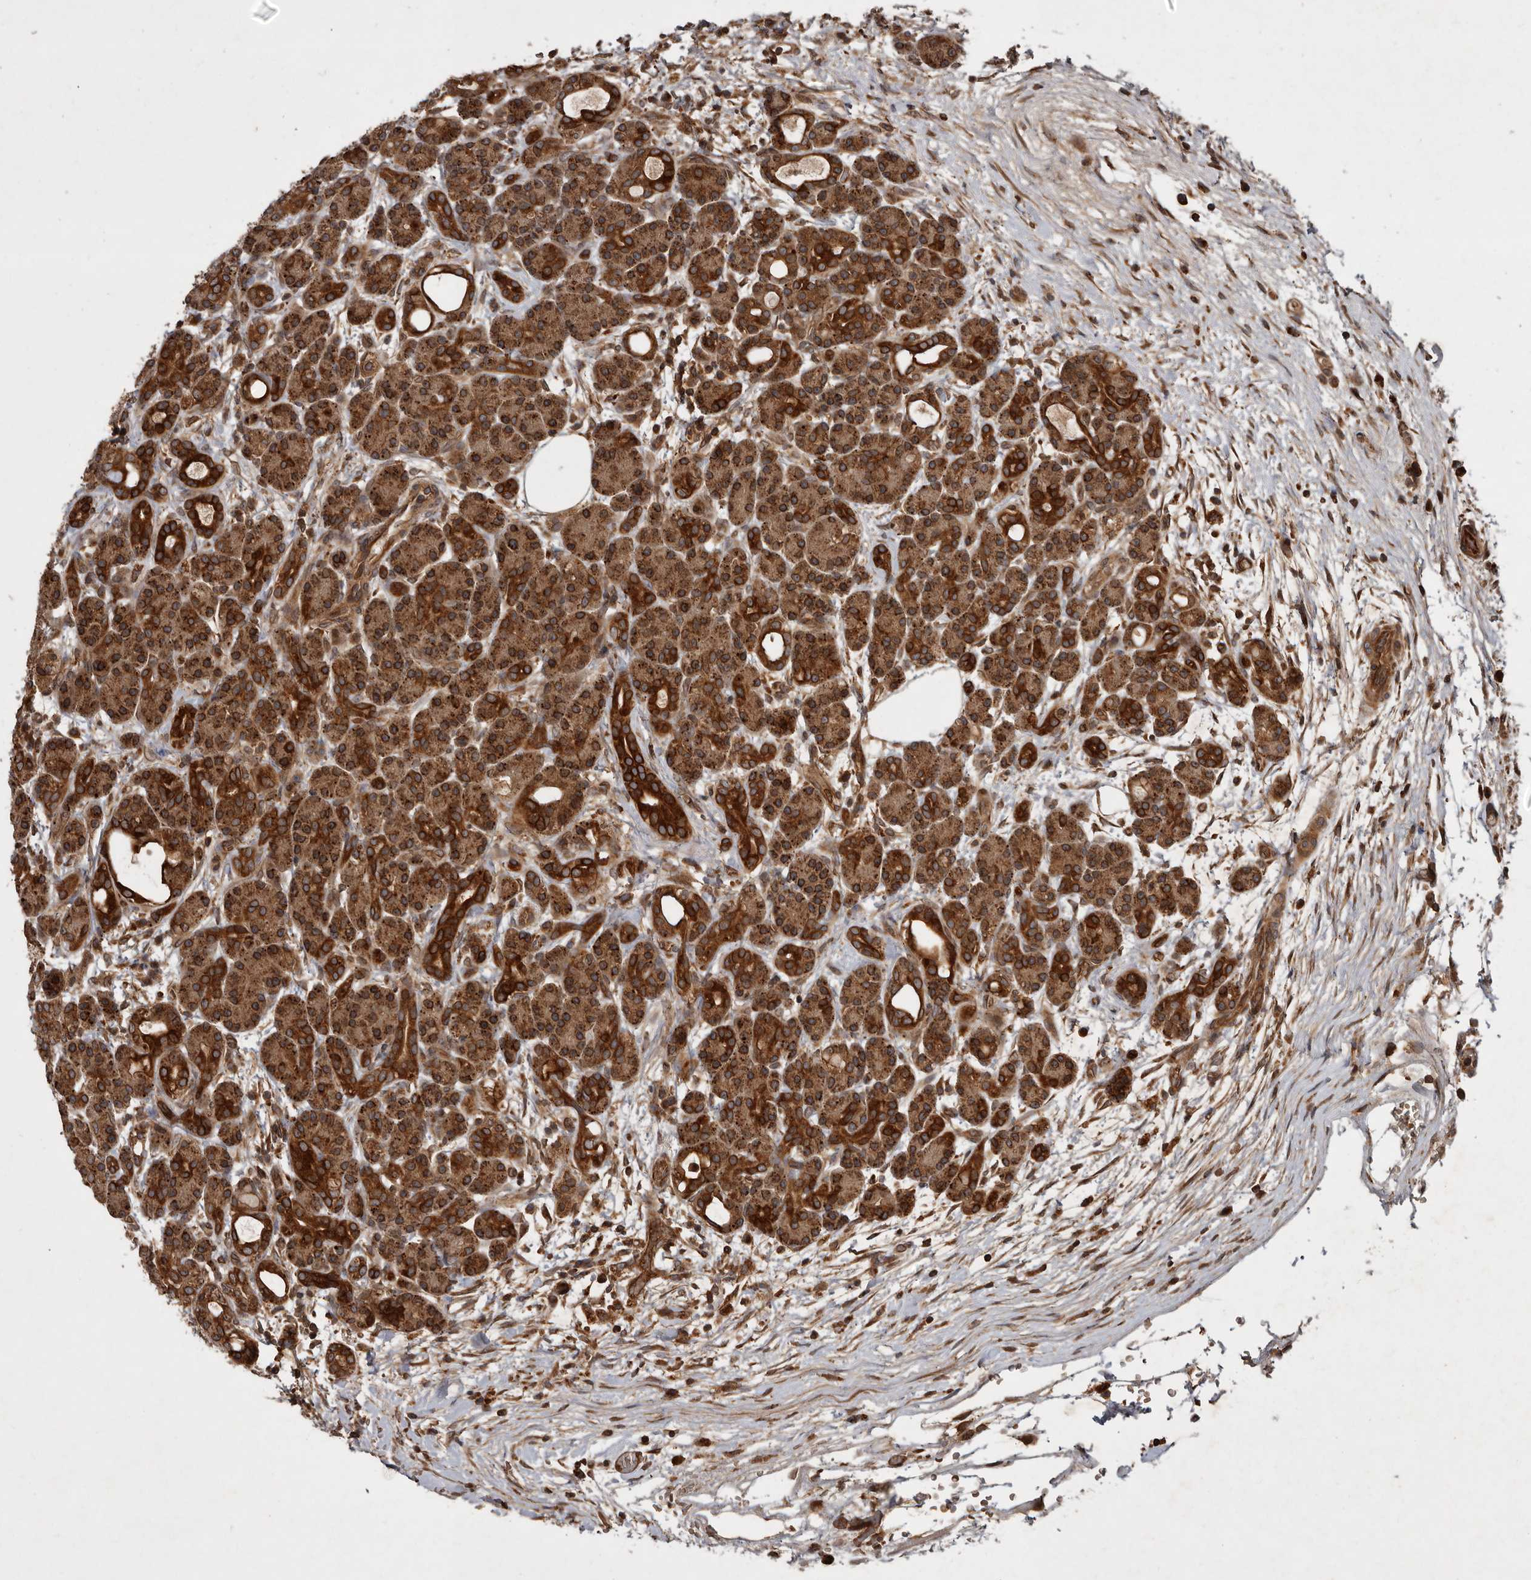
{"staining": {"intensity": "strong", "quantity": ">75%", "location": "cytoplasmic/membranous"}, "tissue": "pancreas", "cell_type": "Exocrine glandular cells", "image_type": "normal", "snomed": [{"axis": "morphology", "description": "Normal tissue, NOS"}, {"axis": "topography", "description": "Pancreas"}], "caption": "A high-resolution micrograph shows IHC staining of normal pancreas, which displays strong cytoplasmic/membranous staining in about >75% of exocrine glandular cells. (IHC, brightfield microscopy, high magnification).", "gene": "STK36", "patient": {"sex": "male", "age": 63}}